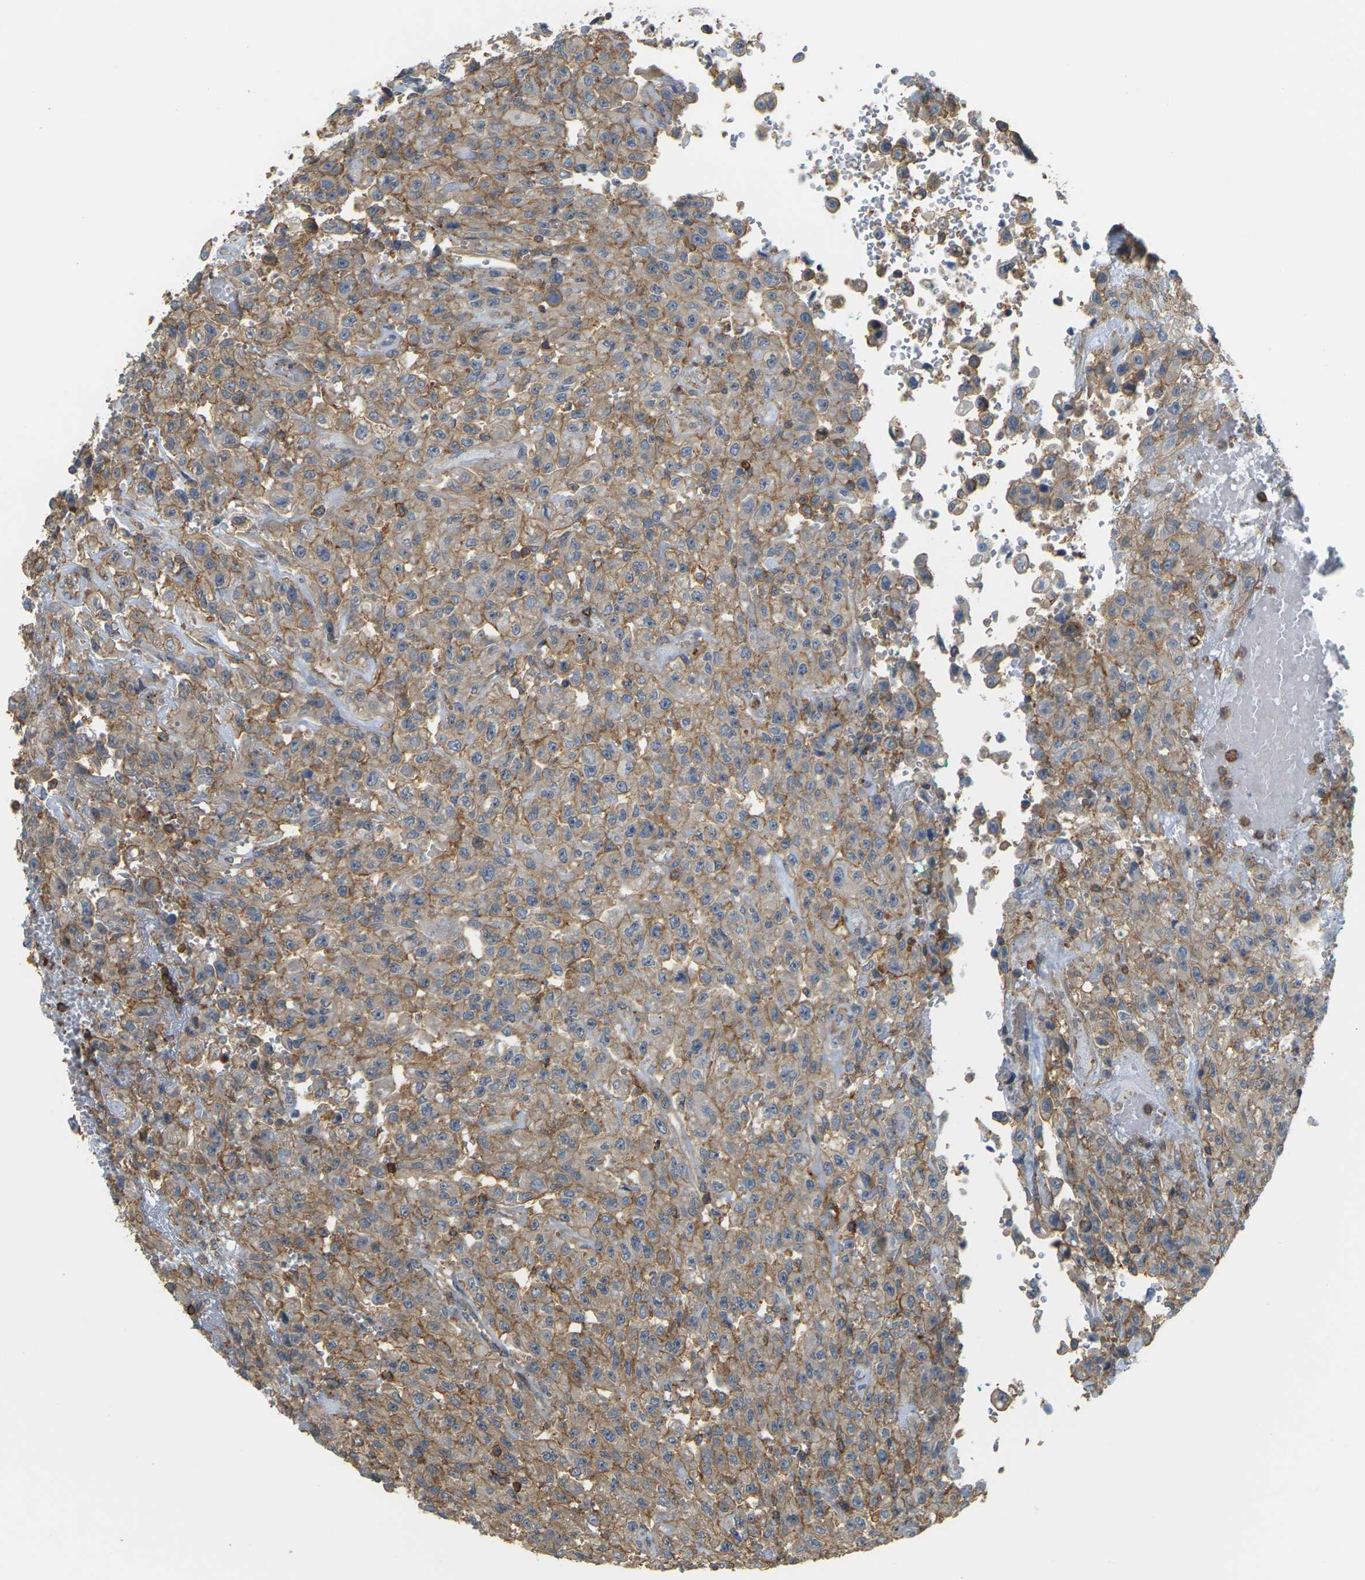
{"staining": {"intensity": "moderate", "quantity": "25%-75%", "location": "cytoplasmic/membranous"}, "tissue": "urothelial cancer", "cell_type": "Tumor cells", "image_type": "cancer", "snomed": [{"axis": "morphology", "description": "Urothelial carcinoma, High grade"}, {"axis": "topography", "description": "Urinary bladder"}], "caption": "Immunohistochemical staining of human high-grade urothelial carcinoma displays medium levels of moderate cytoplasmic/membranous protein positivity in approximately 25%-75% of tumor cells. The protein is stained brown, and the nuclei are stained in blue (DAB IHC with brightfield microscopy, high magnification).", "gene": "IQGAP1", "patient": {"sex": "male", "age": 46}}